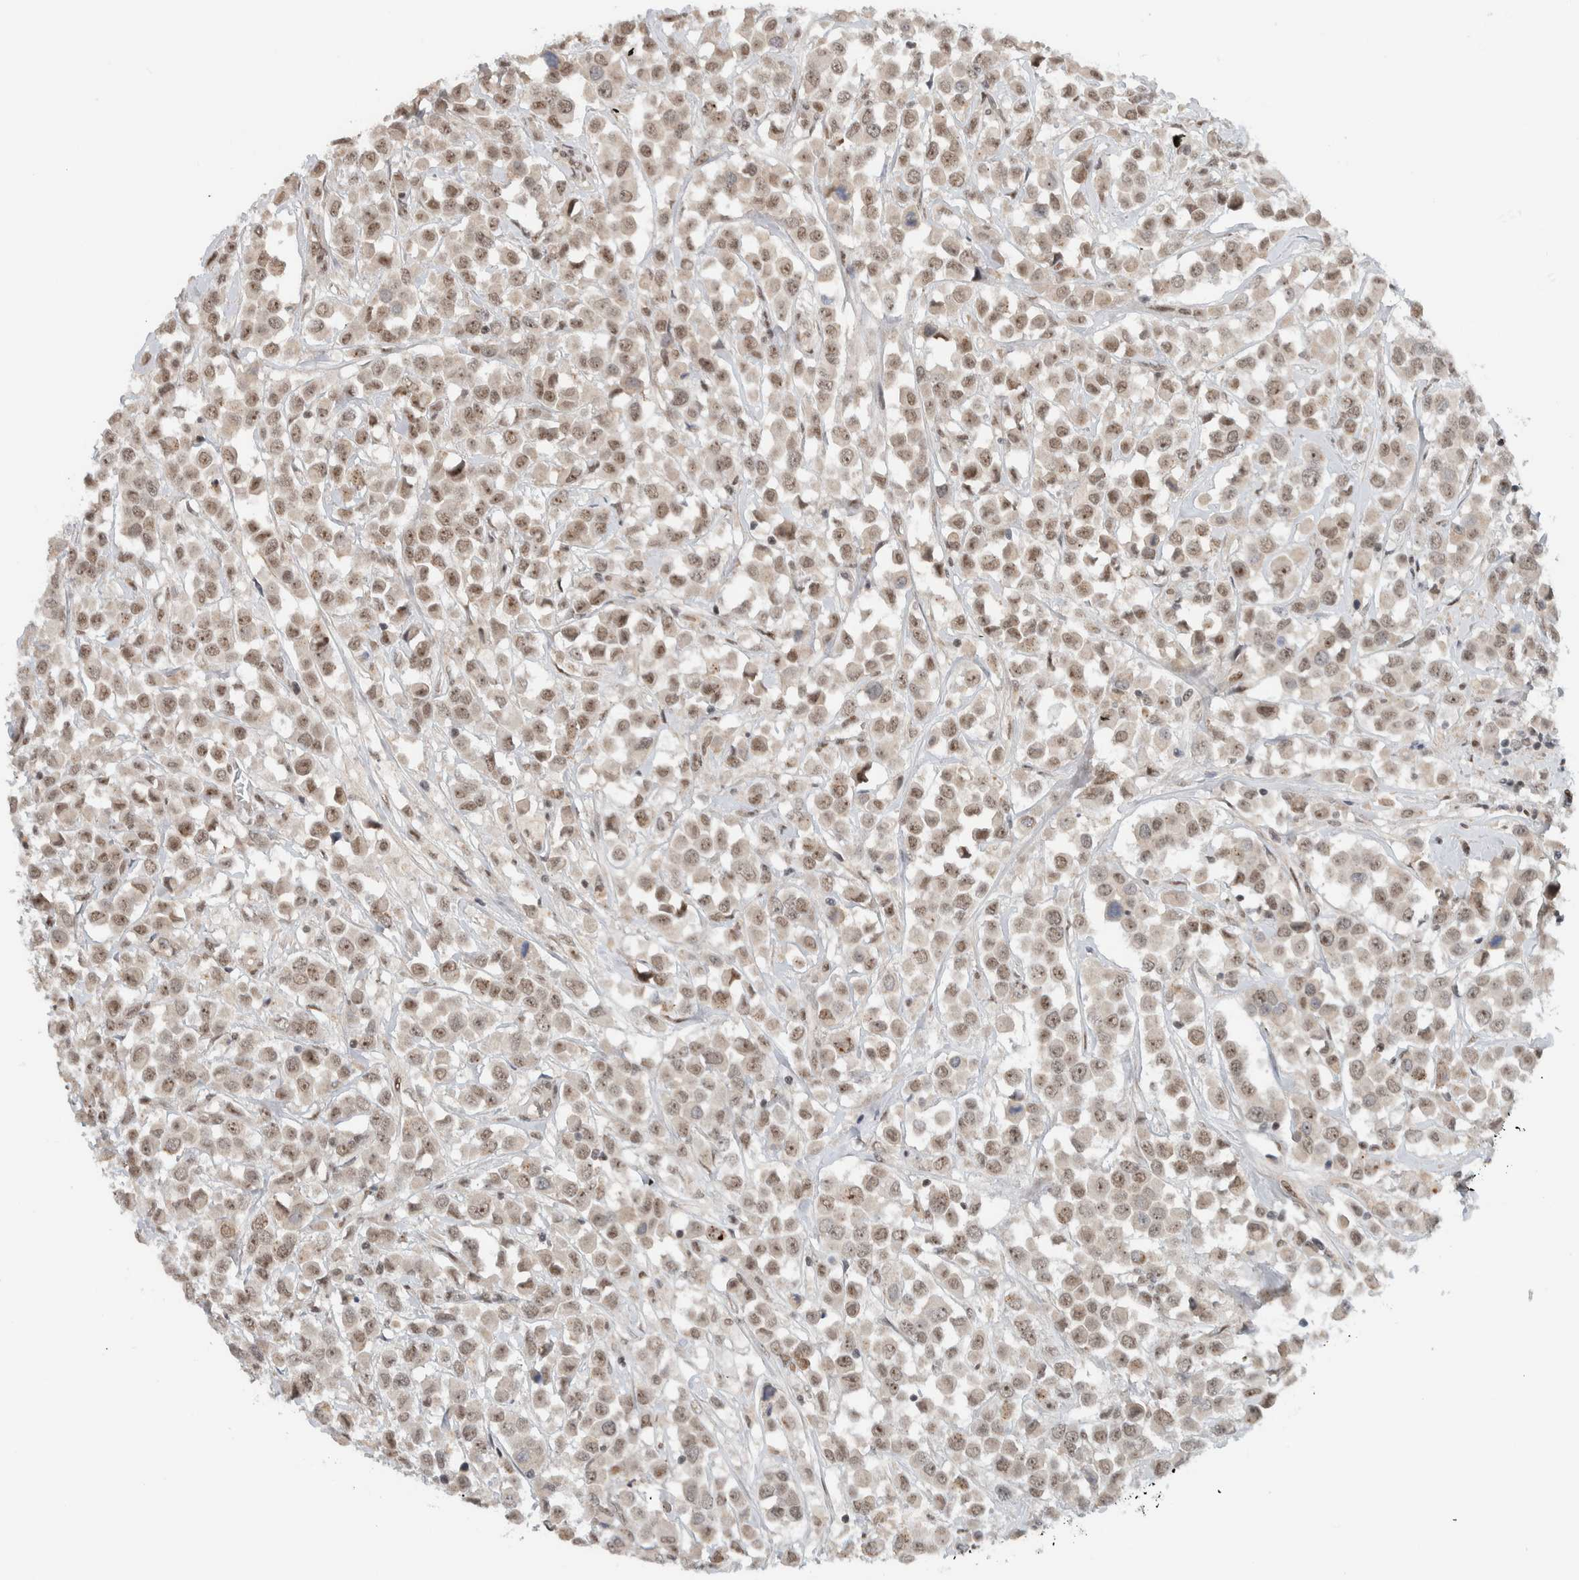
{"staining": {"intensity": "moderate", "quantity": ">75%", "location": "nuclear"}, "tissue": "breast cancer", "cell_type": "Tumor cells", "image_type": "cancer", "snomed": [{"axis": "morphology", "description": "Duct carcinoma"}, {"axis": "topography", "description": "Breast"}], "caption": "Brown immunohistochemical staining in intraductal carcinoma (breast) shows moderate nuclear positivity in about >75% of tumor cells. (IHC, brightfield microscopy, high magnification).", "gene": "ZFP91", "patient": {"sex": "female", "age": 61}}